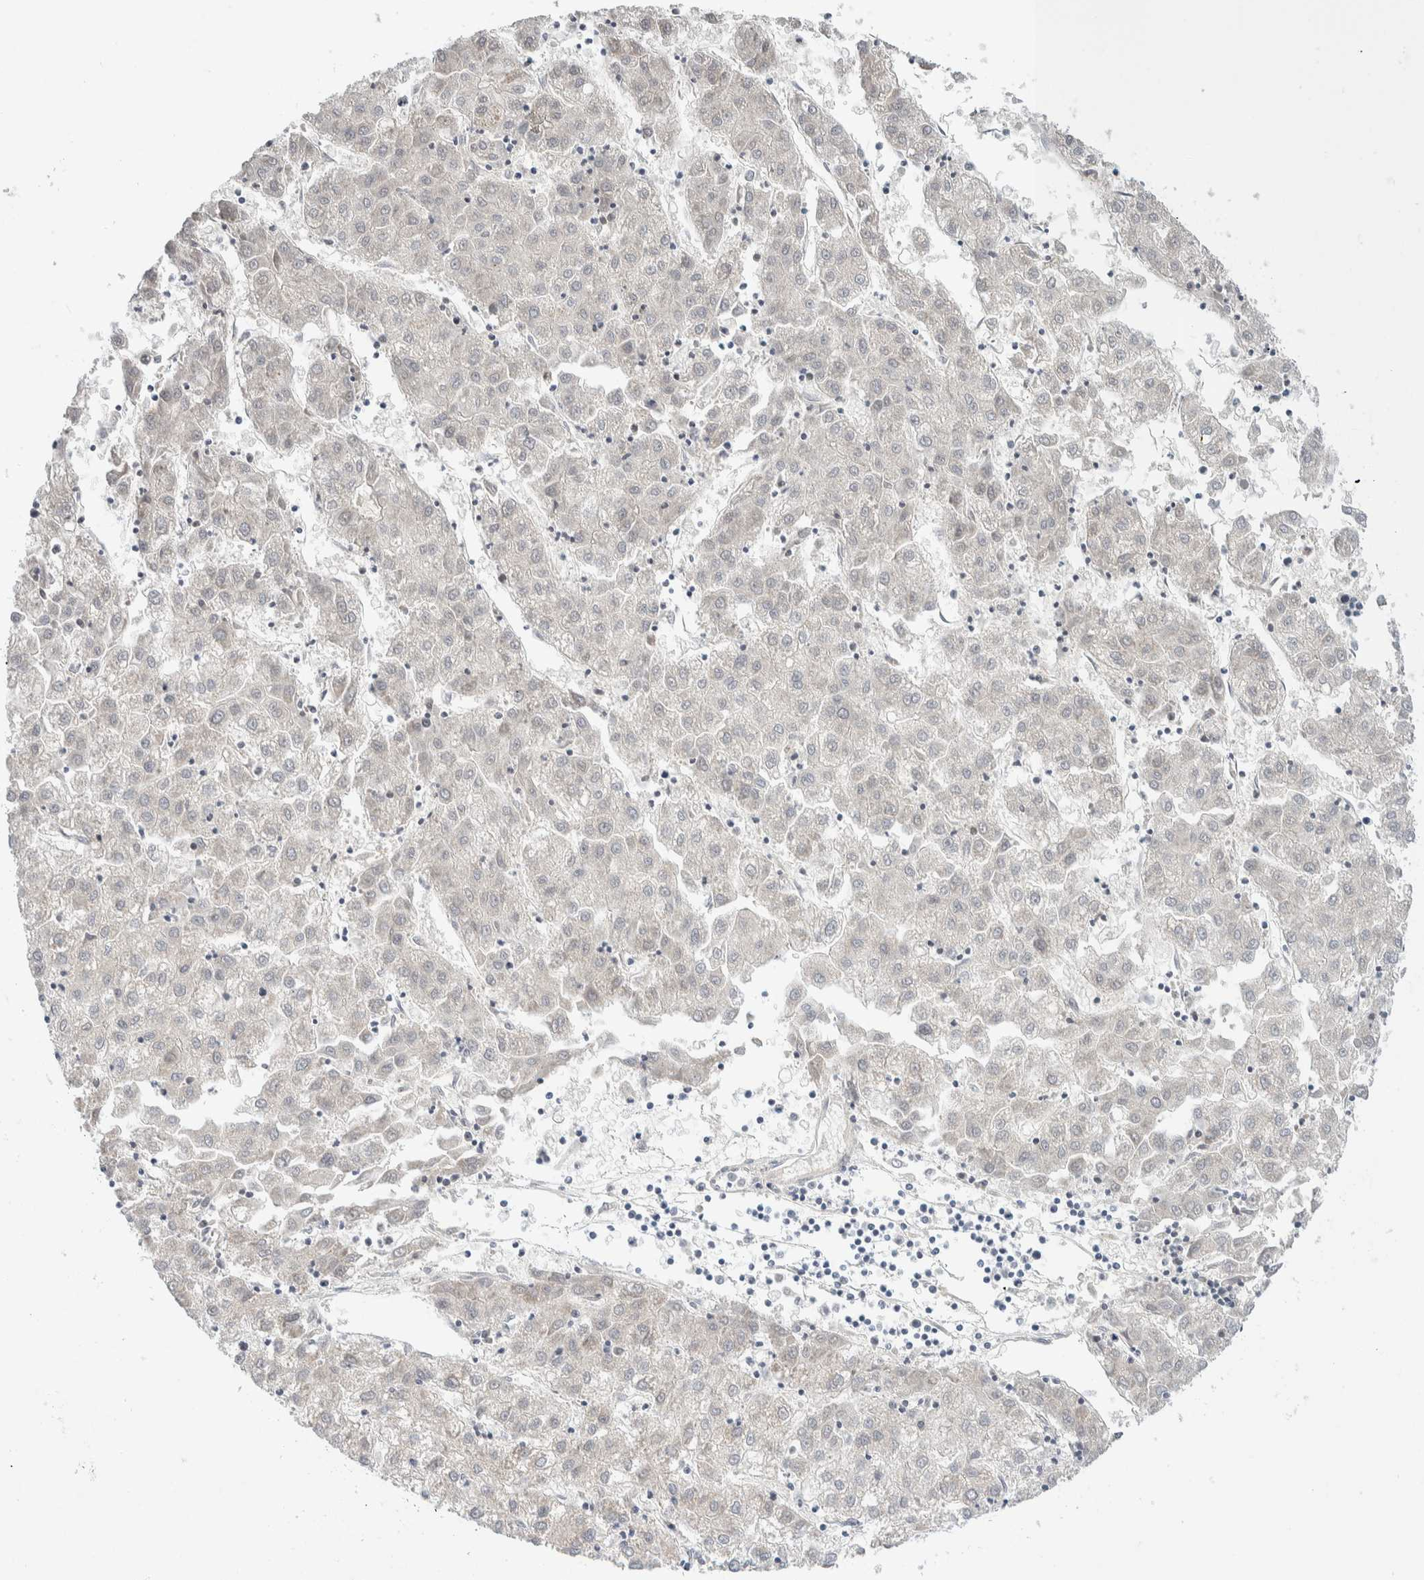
{"staining": {"intensity": "negative", "quantity": "none", "location": "none"}, "tissue": "liver cancer", "cell_type": "Tumor cells", "image_type": "cancer", "snomed": [{"axis": "morphology", "description": "Carcinoma, Hepatocellular, NOS"}, {"axis": "topography", "description": "Liver"}], "caption": "This is a histopathology image of IHC staining of liver hepatocellular carcinoma, which shows no staining in tumor cells. (DAB (3,3'-diaminobenzidine) IHC with hematoxylin counter stain).", "gene": "CRAT", "patient": {"sex": "male", "age": 72}}